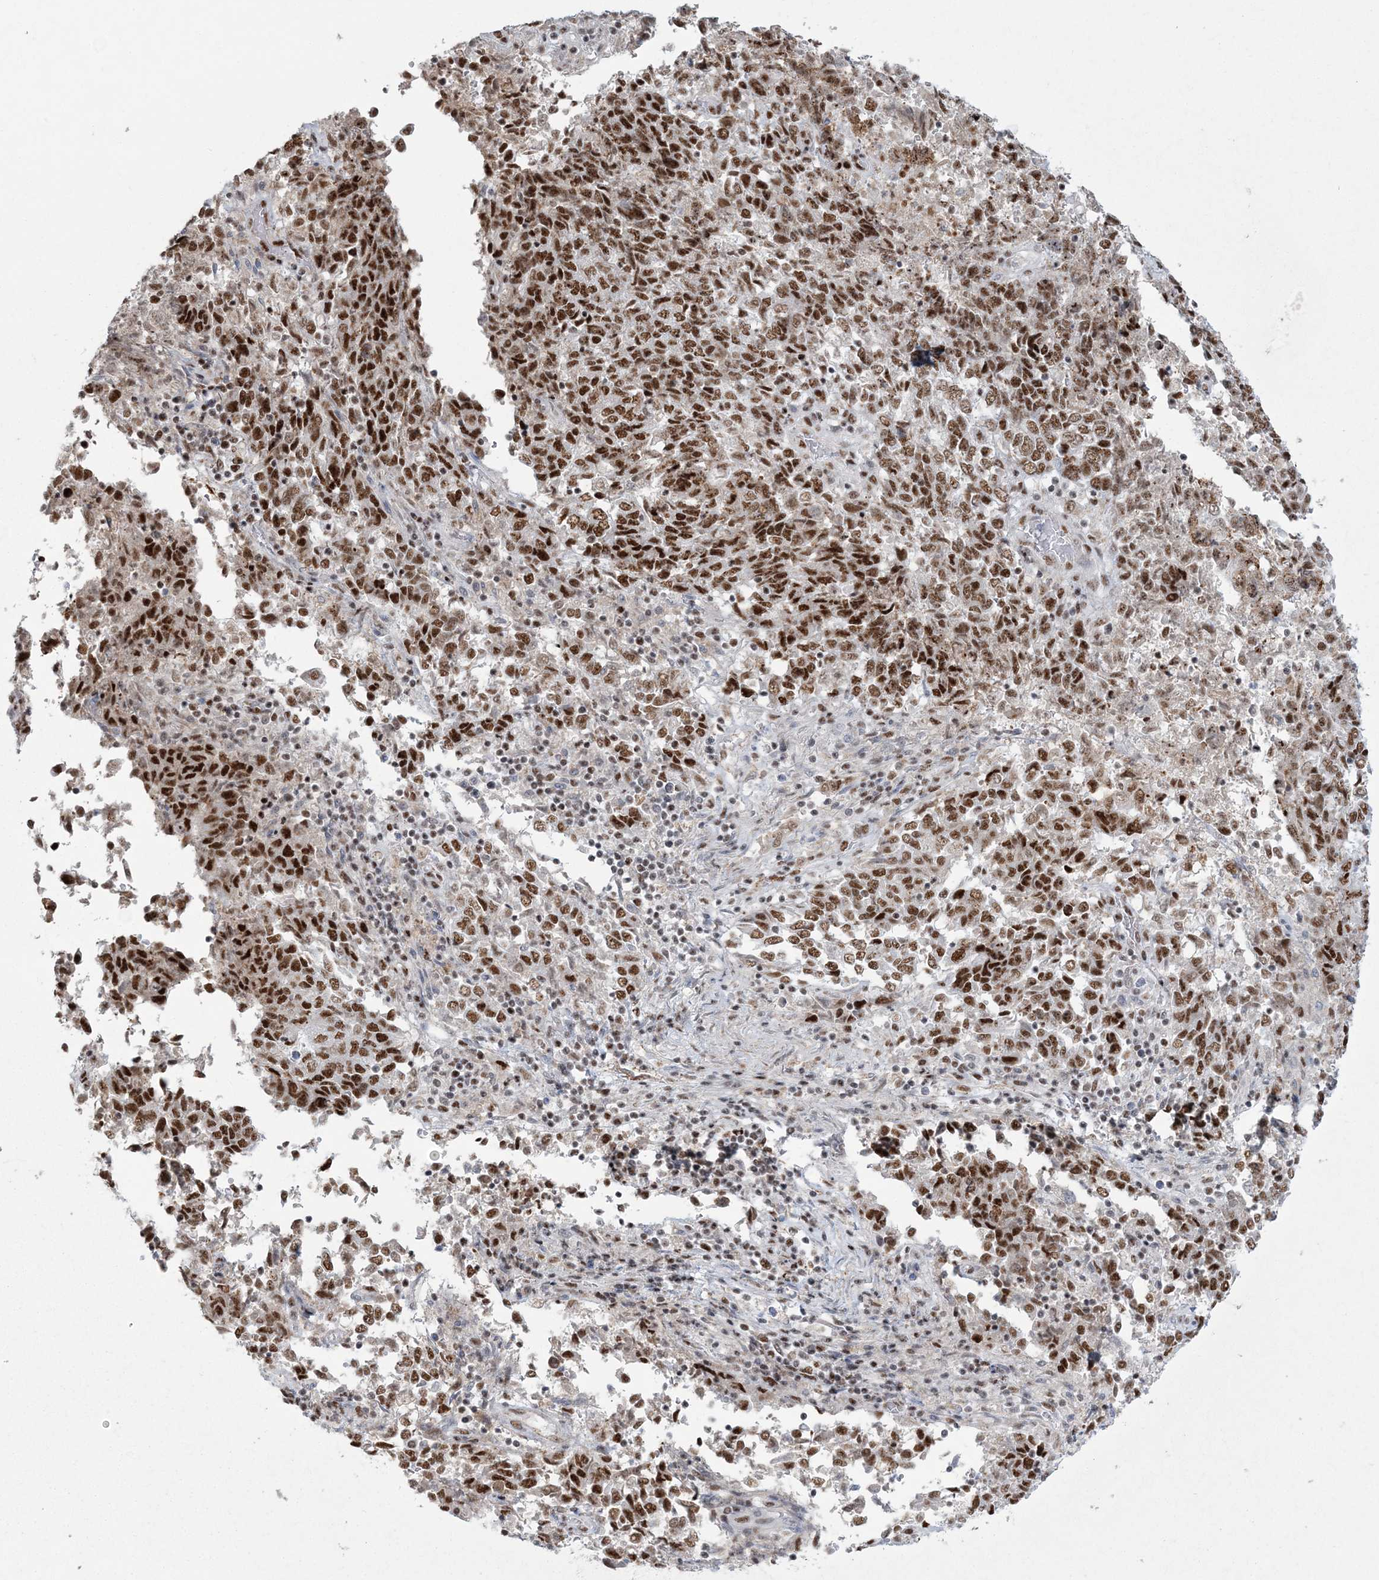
{"staining": {"intensity": "strong", "quantity": ">75%", "location": "nuclear"}, "tissue": "endometrial cancer", "cell_type": "Tumor cells", "image_type": "cancer", "snomed": [{"axis": "morphology", "description": "Adenocarcinoma, NOS"}, {"axis": "topography", "description": "Endometrium"}], "caption": "A brown stain labels strong nuclear staining of a protein in endometrial cancer tumor cells.", "gene": "RBM17", "patient": {"sex": "female", "age": 80}}